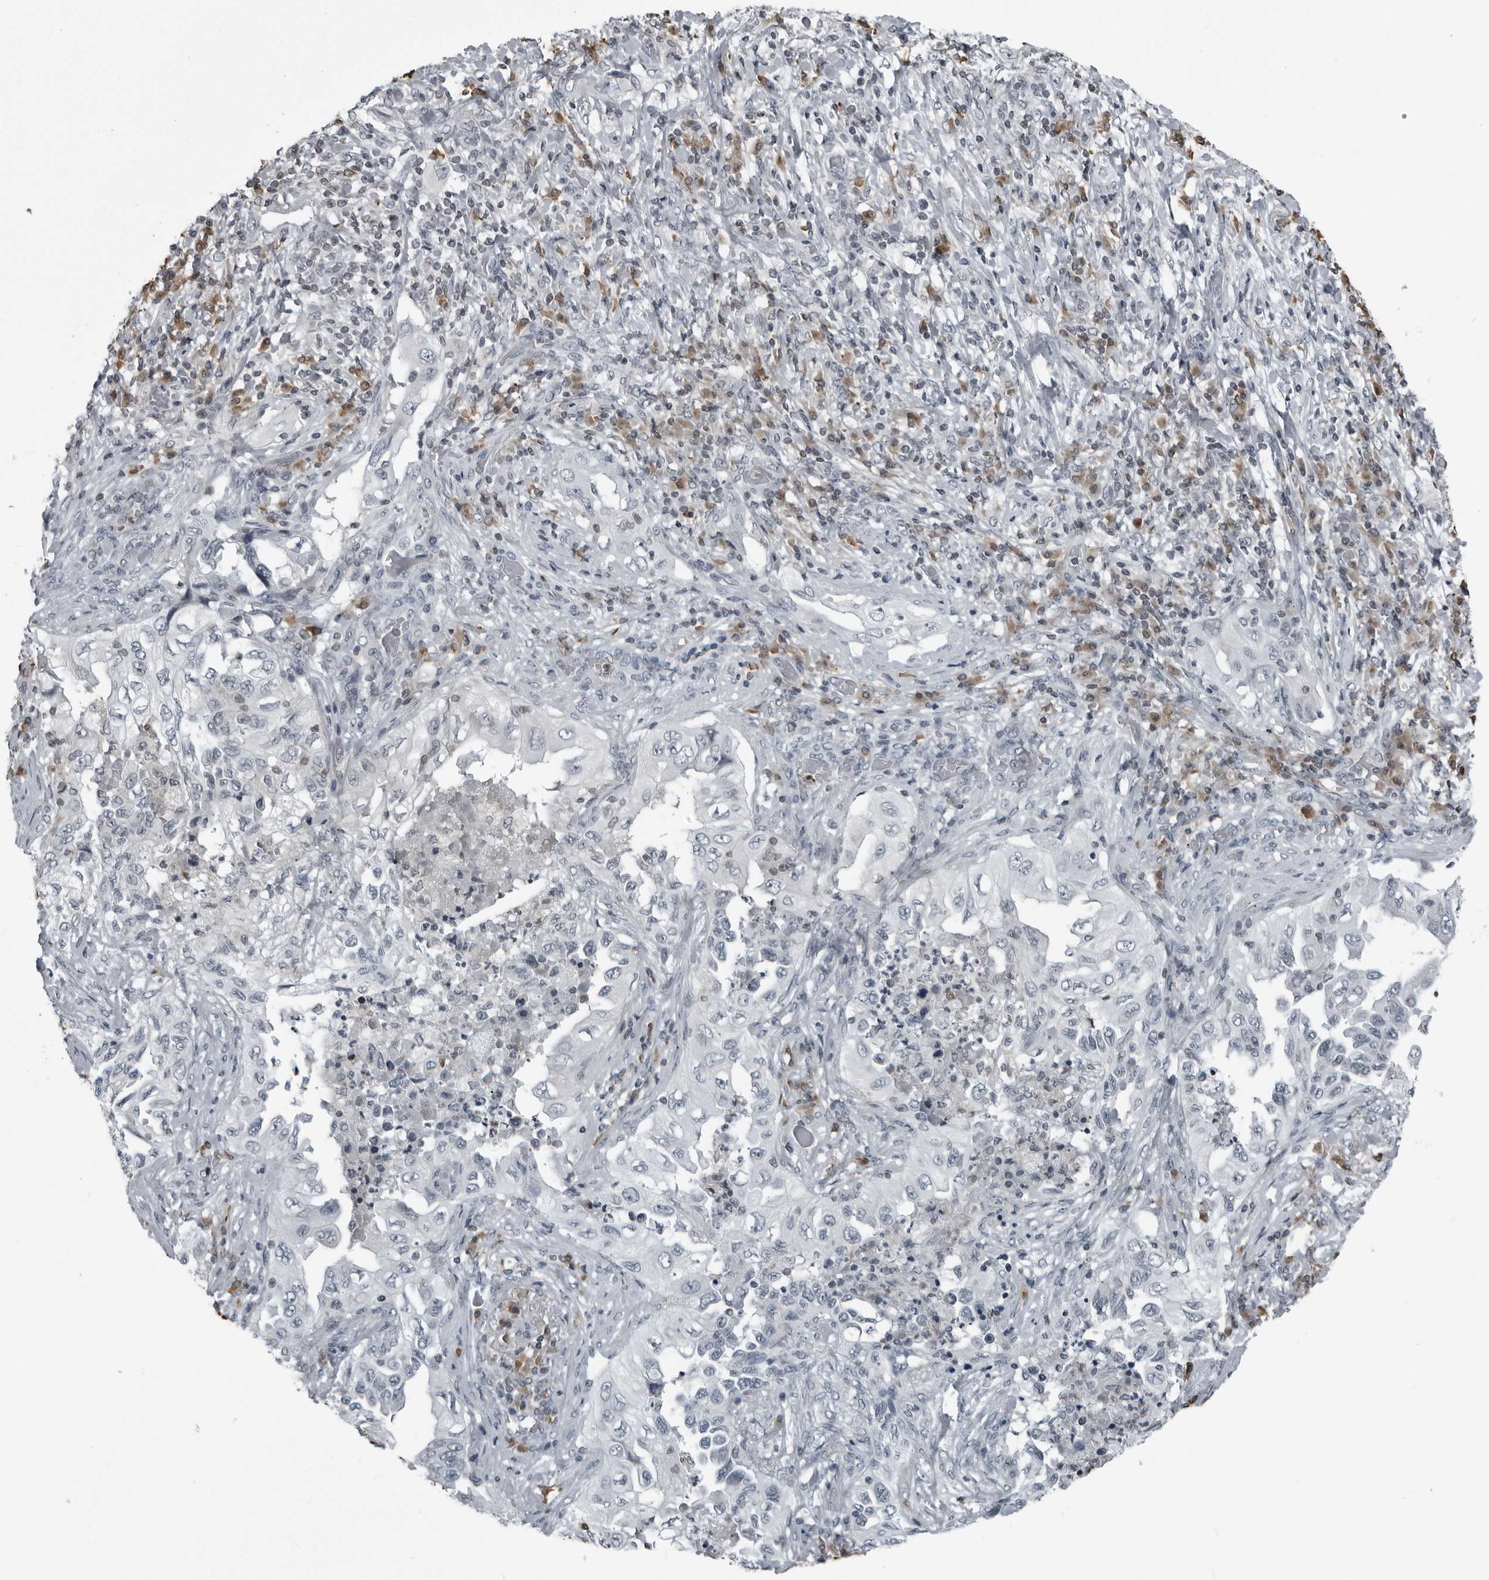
{"staining": {"intensity": "negative", "quantity": "none", "location": "none"}, "tissue": "lung cancer", "cell_type": "Tumor cells", "image_type": "cancer", "snomed": [{"axis": "morphology", "description": "Adenocarcinoma, NOS"}, {"axis": "topography", "description": "Lung"}], "caption": "Immunohistochemistry (IHC) image of human lung cancer (adenocarcinoma) stained for a protein (brown), which reveals no positivity in tumor cells. (Stains: DAB immunohistochemistry (IHC) with hematoxylin counter stain, Microscopy: brightfield microscopy at high magnification).", "gene": "RTCA", "patient": {"sex": "female", "age": 51}}